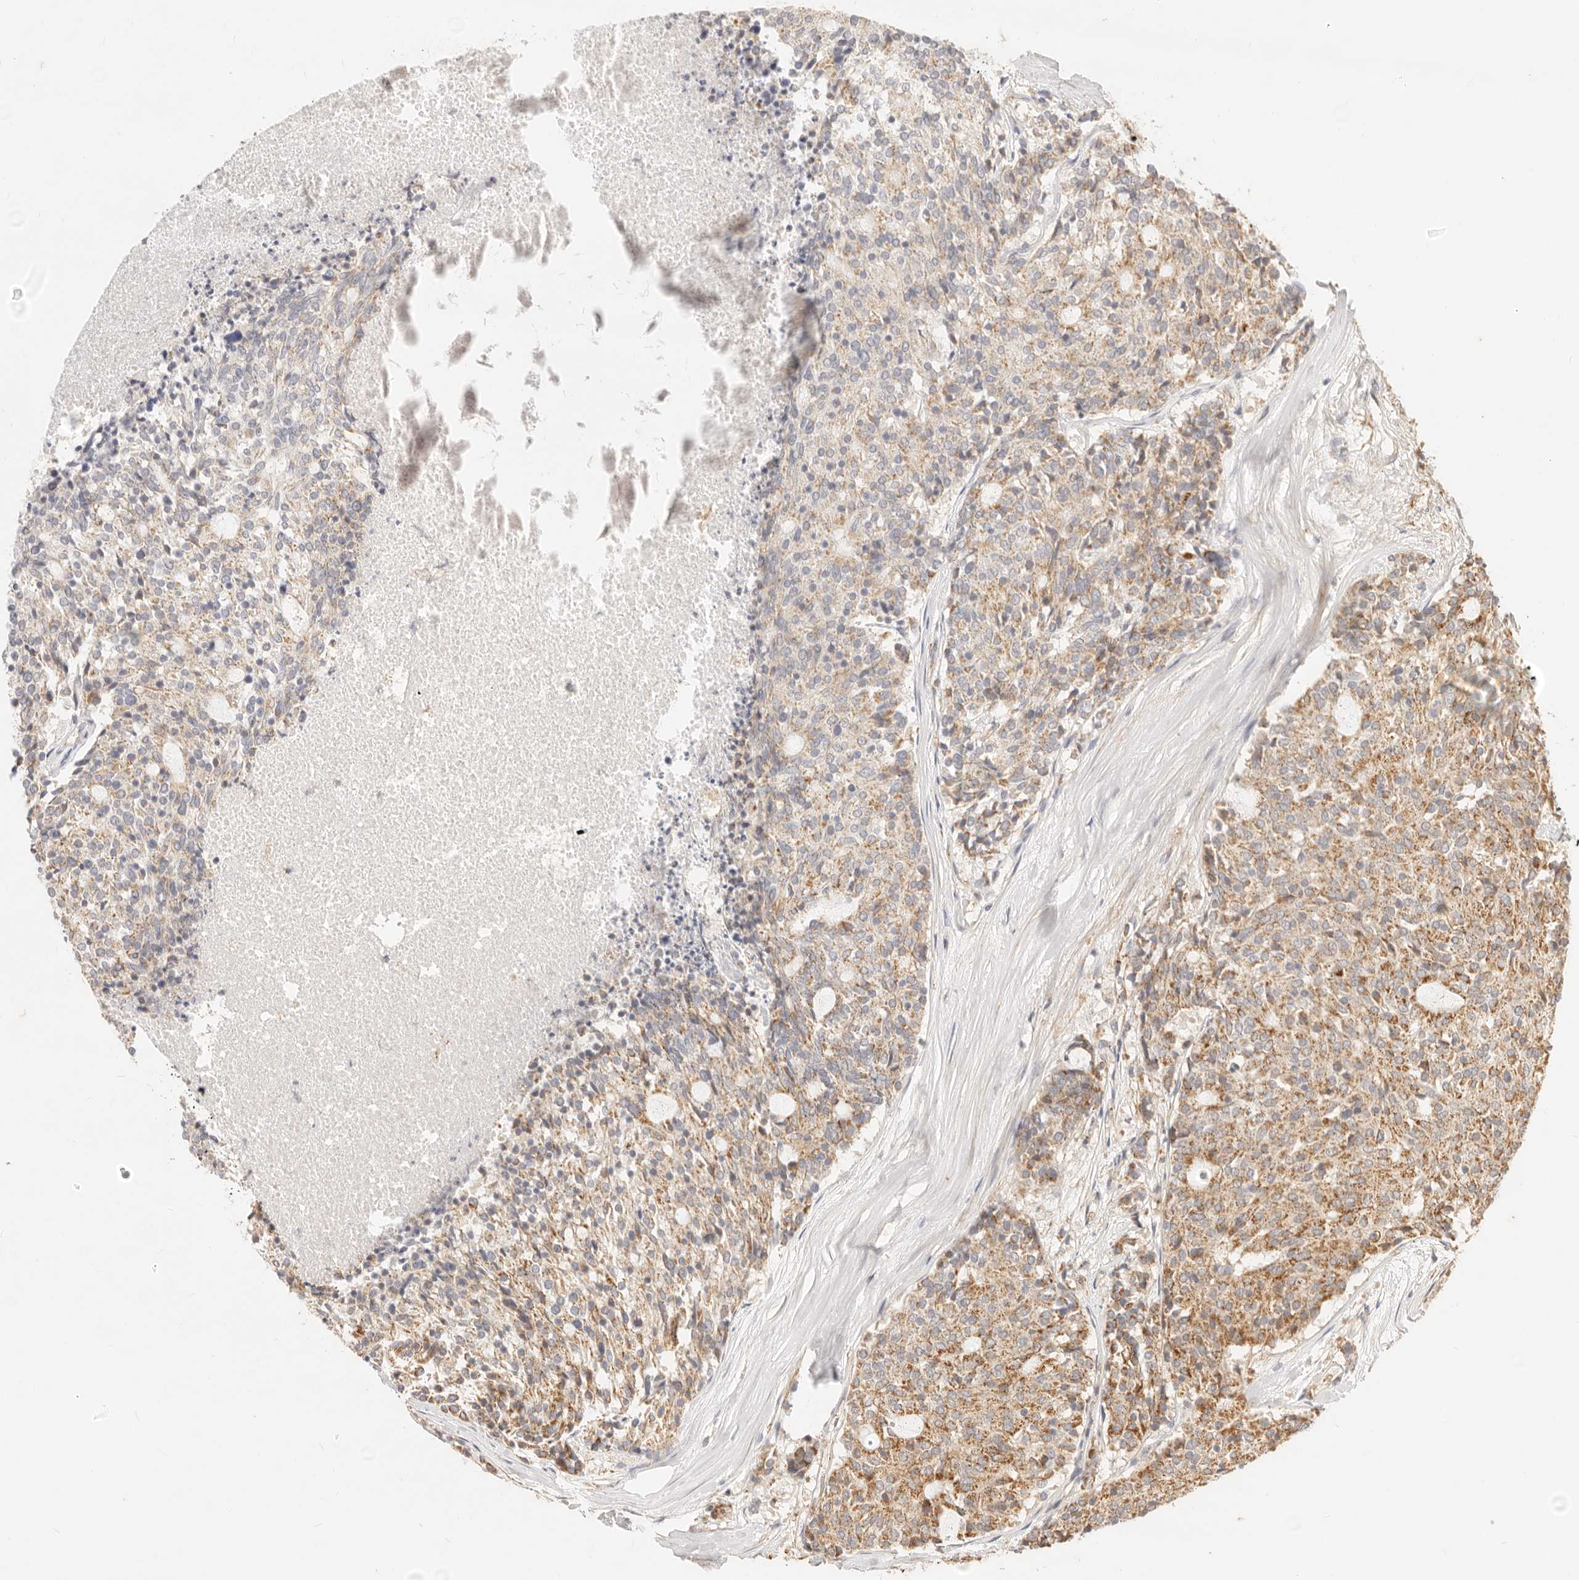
{"staining": {"intensity": "moderate", "quantity": ">75%", "location": "cytoplasmic/membranous"}, "tissue": "carcinoid", "cell_type": "Tumor cells", "image_type": "cancer", "snomed": [{"axis": "morphology", "description": "Carcinoid, malignant, NOS"}, {"axis": "topography", "description": "Pancreas"}], "caption": "Carcinoid (malignant) stained with immunohistochemistry demonstrates moderate cytoplasmic/membranous positivity in about >75% of tumor cells. The staining was performed using DAB (3,3'-diaminobenzidine), with brown indicating positive protein expression. Nuclei are stained blue with hematoxylin.", "gene": "RUBCNL", "patient": {"sex": "female", "age": 54}}